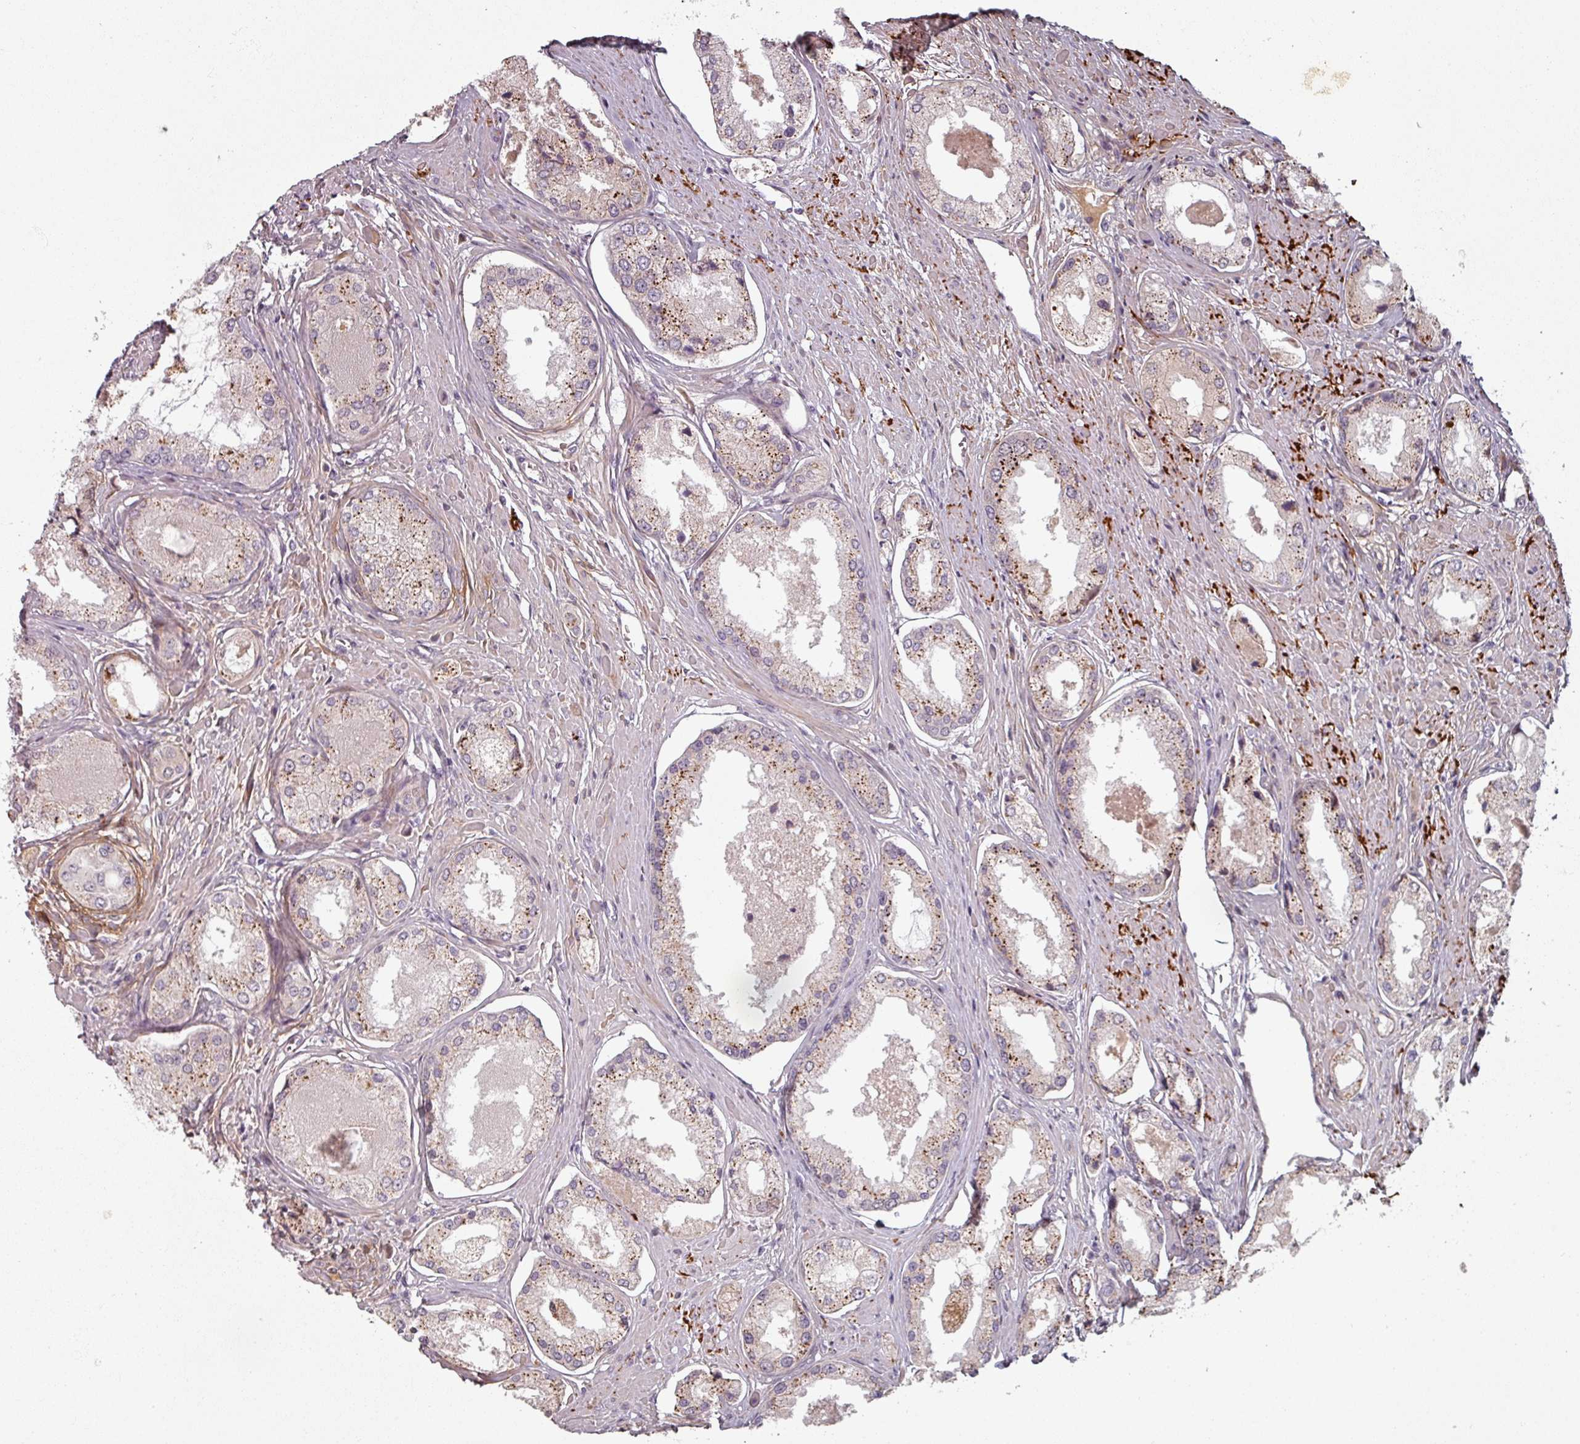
{"staining": {"intensity": "moderate", "quantity": "25%-75%", "location": "cytoplasmic/membranous"}, "tissue": "prostate cancer", "cell_type": "Tumor cells", "image_type": "cancer", "snomed": [{"axis": "morphology", "description": "Adenocarcinoma, Low grade"}, {"axis": "topography", "description": "Prostate"}], "caption": "Protein staining of prostate cancer (low-grade adenocarcinoma) tissue displays moderate cytoplasmic/membranous staining in approximately 25%-75% of tumor cells. (IHC, brightfield microscopy, high magnification).", "gene": "CYB5RL", "patient": {"sex": "male", "age": 68}}